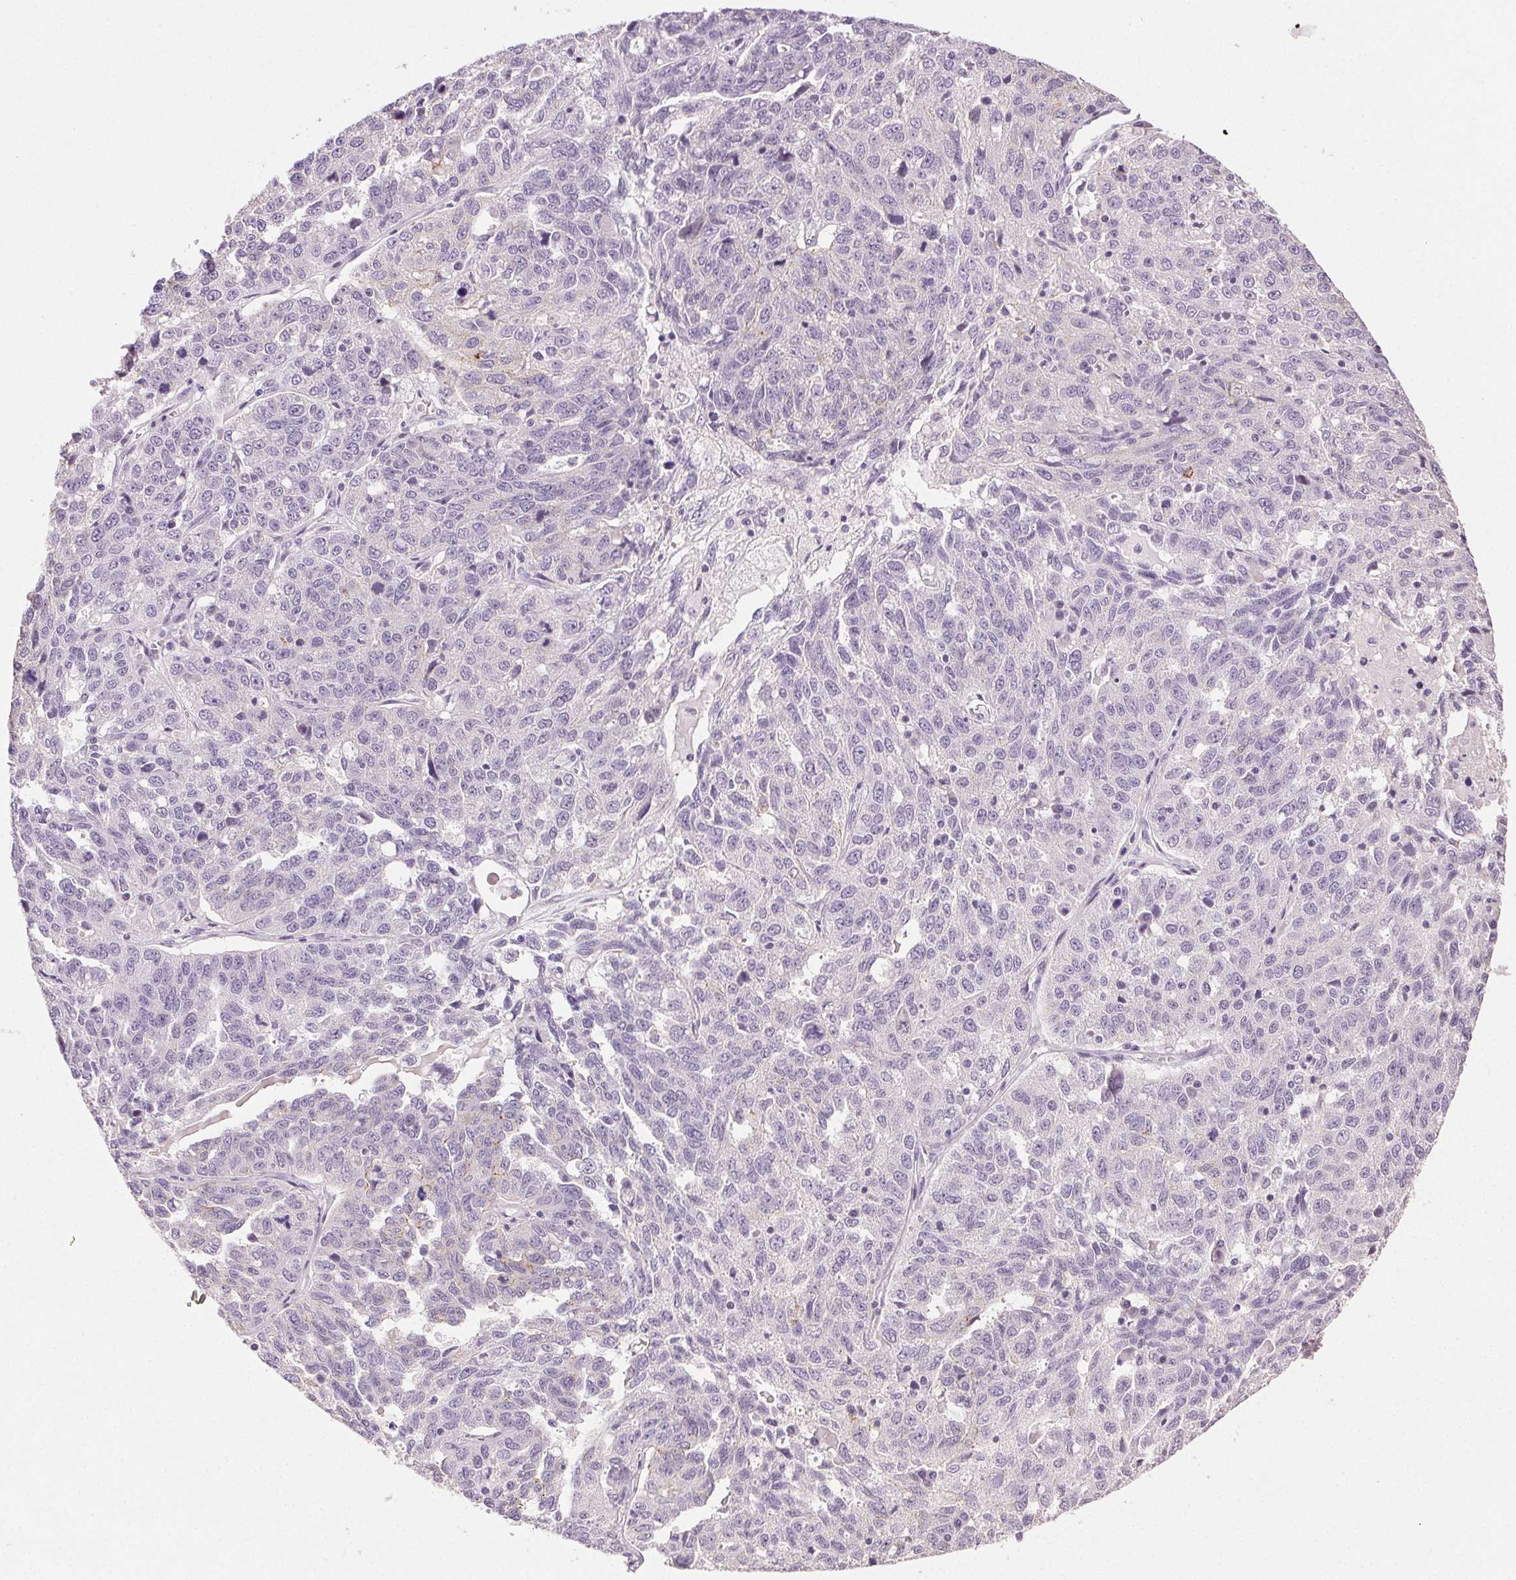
{"staining": {"intensity": "negative", "quantity": "none", "location": "none"}, "tissue": "ovarian cancer", "cell_type": "Tumor cells", "image_type": "cancer", "snomed": [{"axis": "morphology", "description": "Cystadenocarcinoma, serous, NOS"}, {"axis": "topography", "description": "Ovary"}], "caption": "Serous cystadenocarcinoma (ovarian) stained for a protein using immunohistochemistry (IHC) reveals no staining tumor cells.", "gene": "CLDN10", "patient": {"sex": "female", "age": 71}}